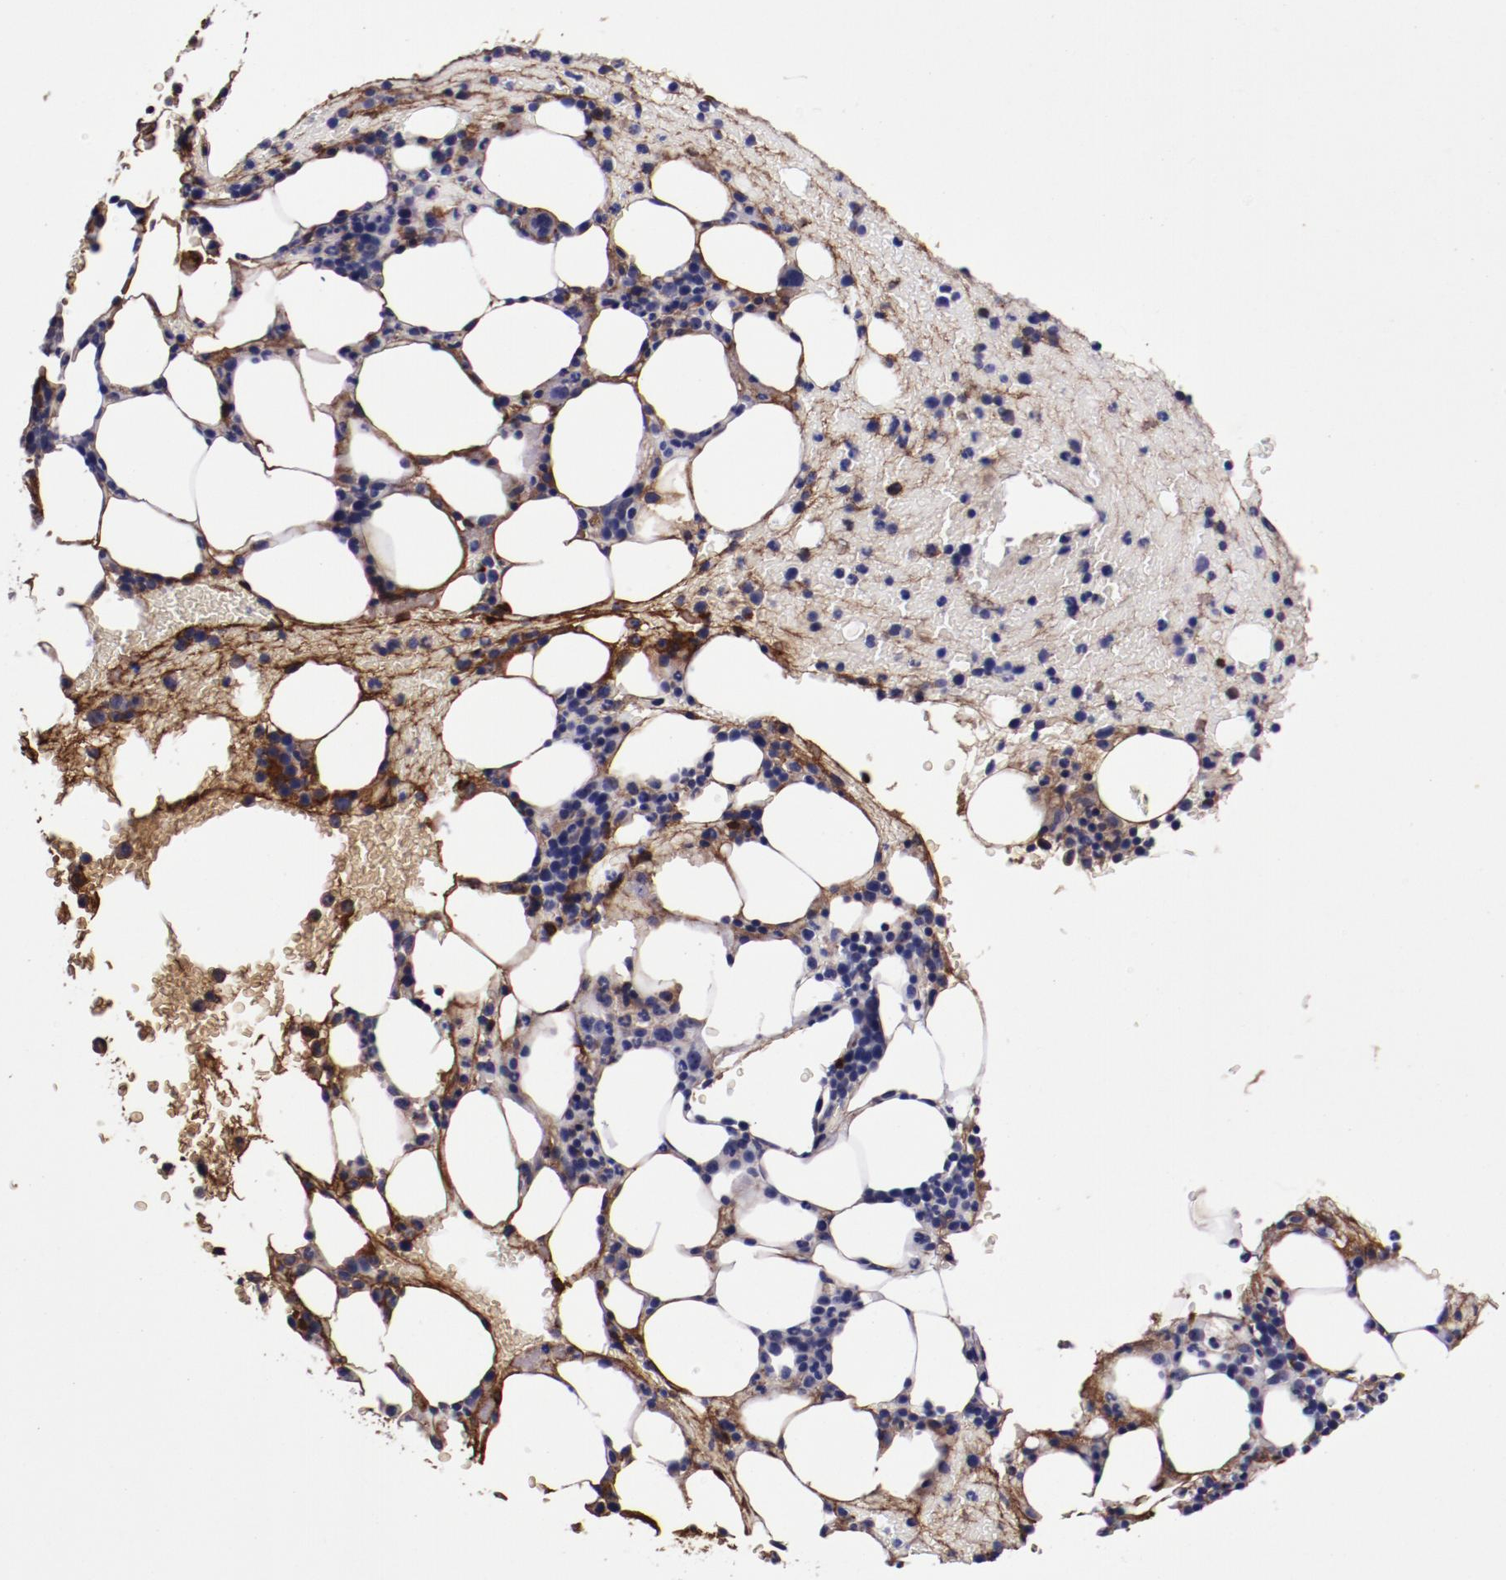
{"staining": {"intensity": "weak", "quantity": "<25%", "location": "cytoplasmic/membranous"}, "tissue": "bone marrow", "cell_type": "Hematopoietic cells", "image_type": "normal", "snomed": [{"axis": "morphology", "description": "Normal tissue, NOS"}, {"axis": "topography", "description": "Bone marrow"}], "caption": "Immunohistochemical staining of unremarkable bone marrow demonstrates no significant expression in hematopoietic cells. Brightfield microscopy of IHC stained with DAB (brown) and hematoxylin (blue), captured at high magnification.", "gene": "A2M", "patient": {"sex": "female", "age": 84}}